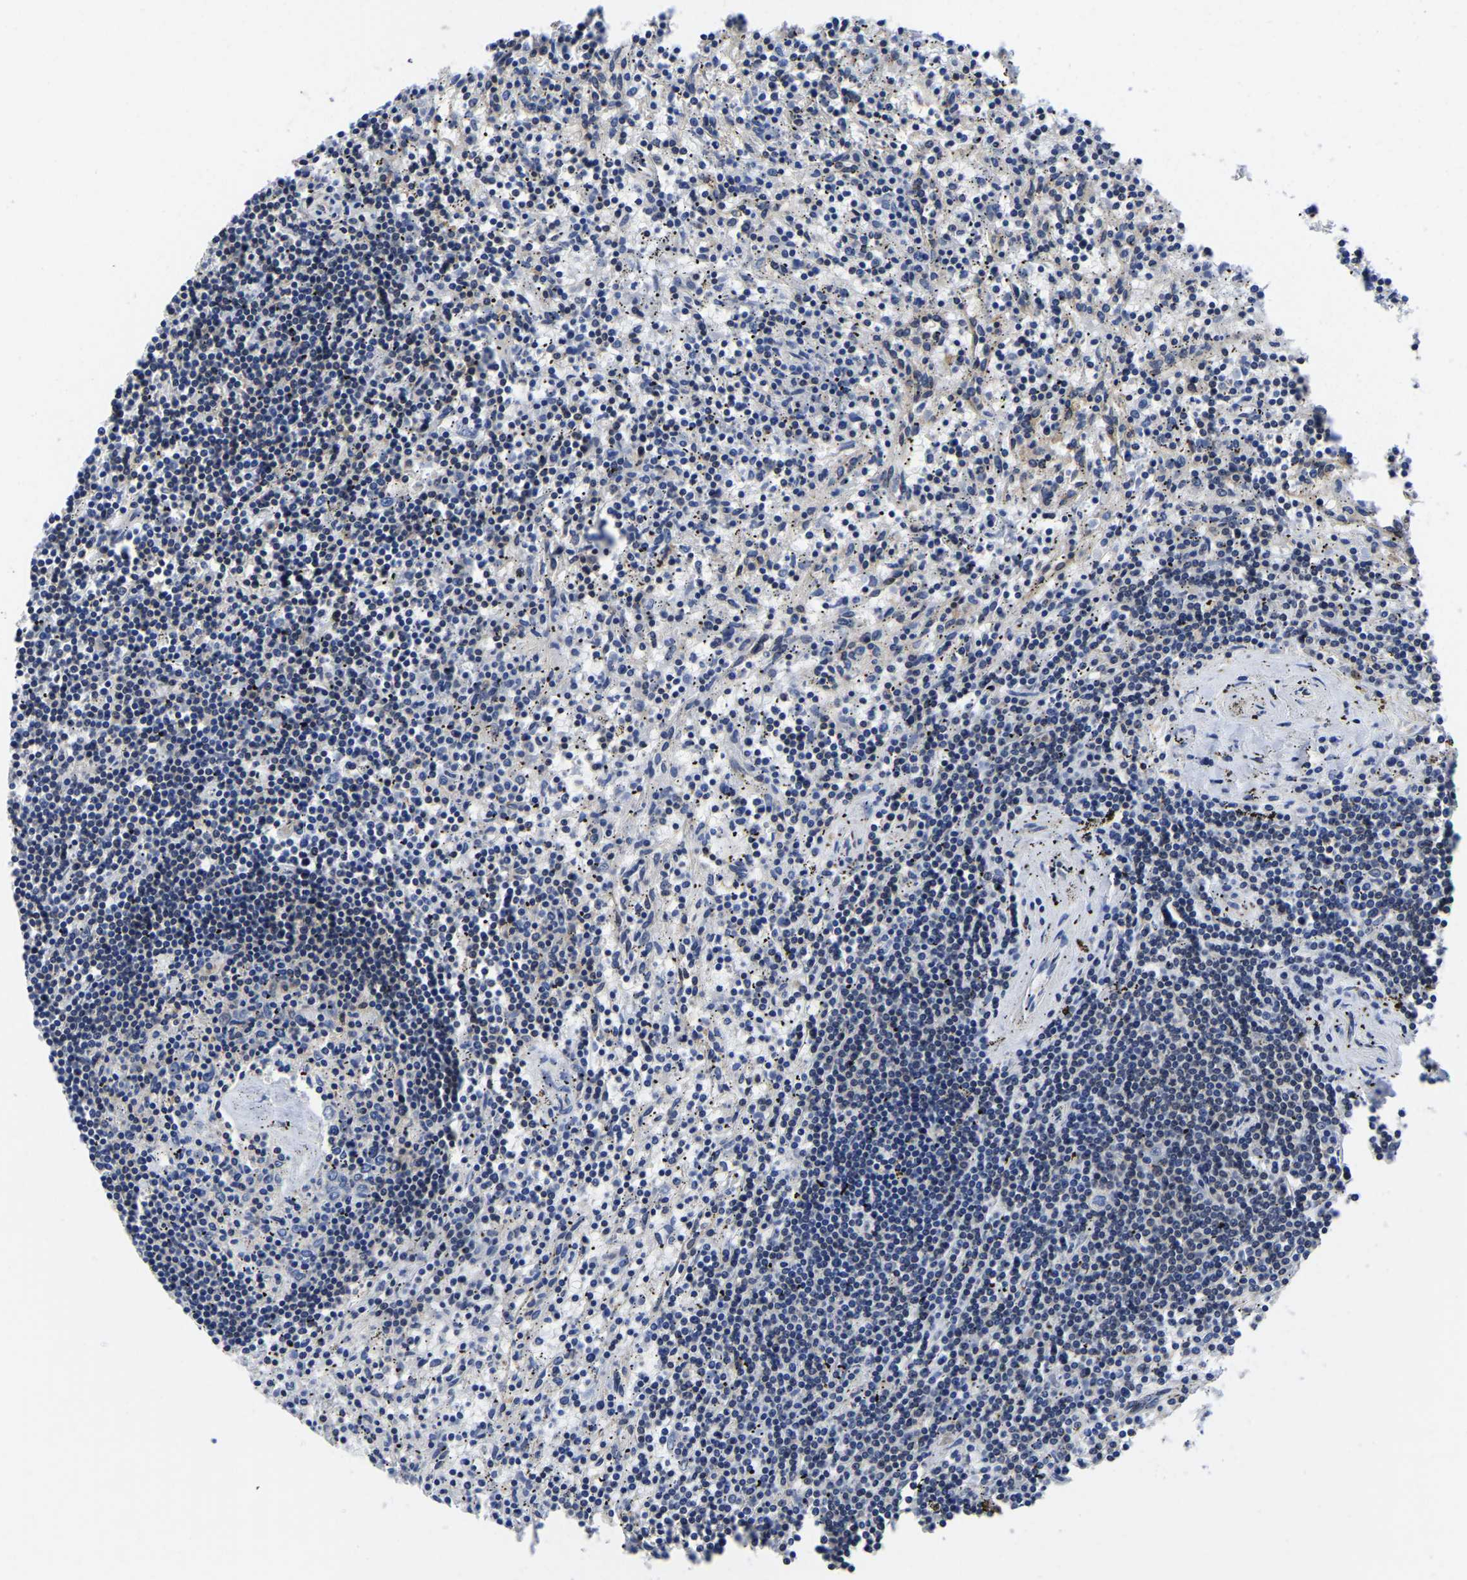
{"staining": {"intensity": "negative", "quantity": "none", "location": "none"}, "tissue": "lymphoma", "cell_type": "Tumor cells", "image_type": "cancer", "snomed": [{"axis": "morphology", "description": "Malignant lymphoma, non-Hodgkin's type, Low grade"}, {"axis": "topography", "description": "Spleen"}], "caption": "This is a image of immunohistochemistry staining of lymphoma, which shows no staining in tumor cells. (DAB (3,3'-diaminobenzidine) IHC, high magnification).", "gene": "MCOLN2", "patient": {"sex": "male", "age": 76}}